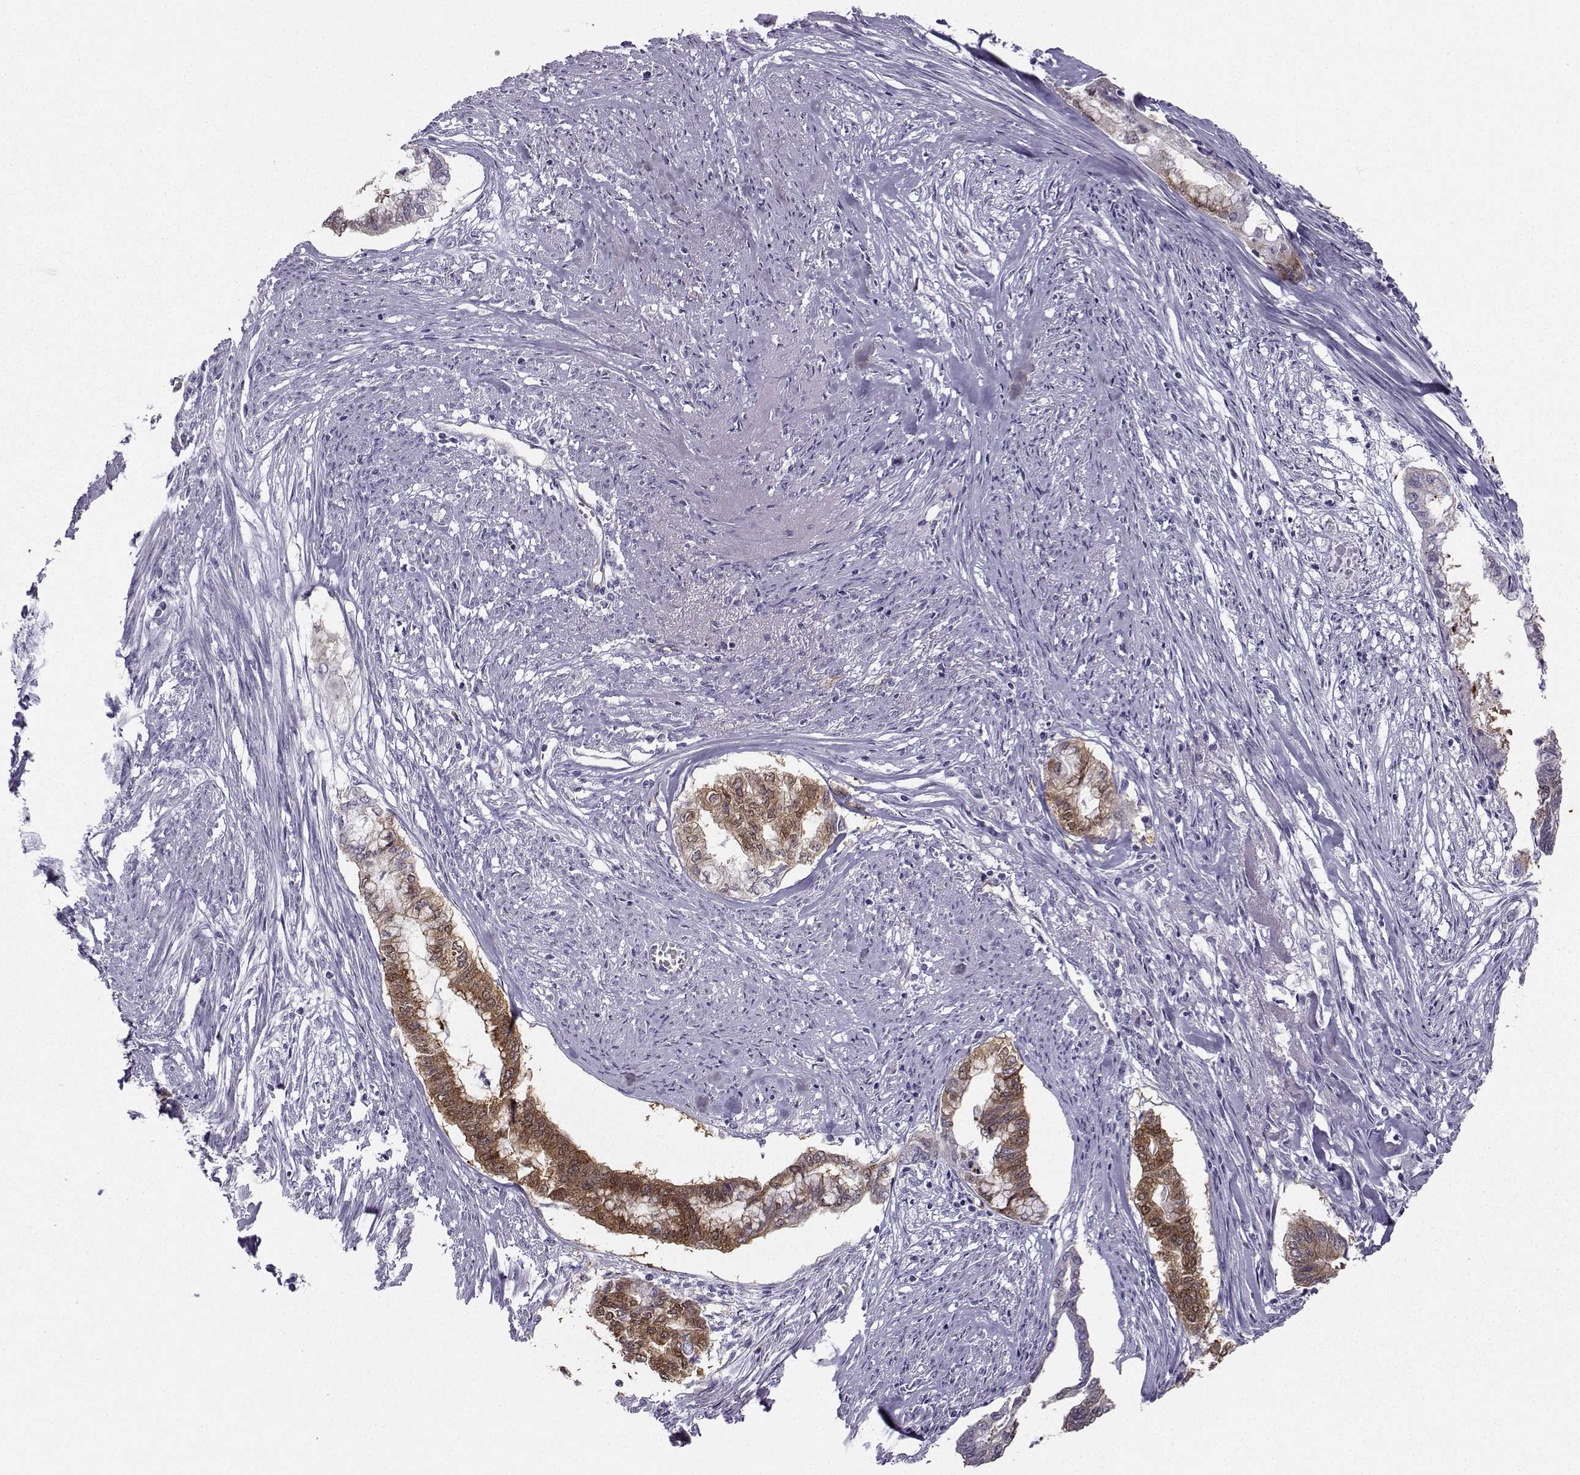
{"staining": {"intensity": "strong", "quantity": "25%-75%", "location": "cytoplasmic/membranous"}, "tissue": "endometrial cancer", "cell_type": "Tumor cells", "image_type": "cancer", "snomed": [{"axis": "morphology", "description": "Adenocarcinoma, NOS"}, {"axis": "topography", "description": "Endometrium"}], "caption": "DAB immunohistochemical staining of endometrial cancer (adenocarcinoma) reveals strong cytoplasmic/membranous protein positivity in about 25%-75% of tumor cells. (Brightfield microscopy of DAB IHC at high magnification).", "gene": "NQO1", "patient": {"sex": "female", "age": 79}}